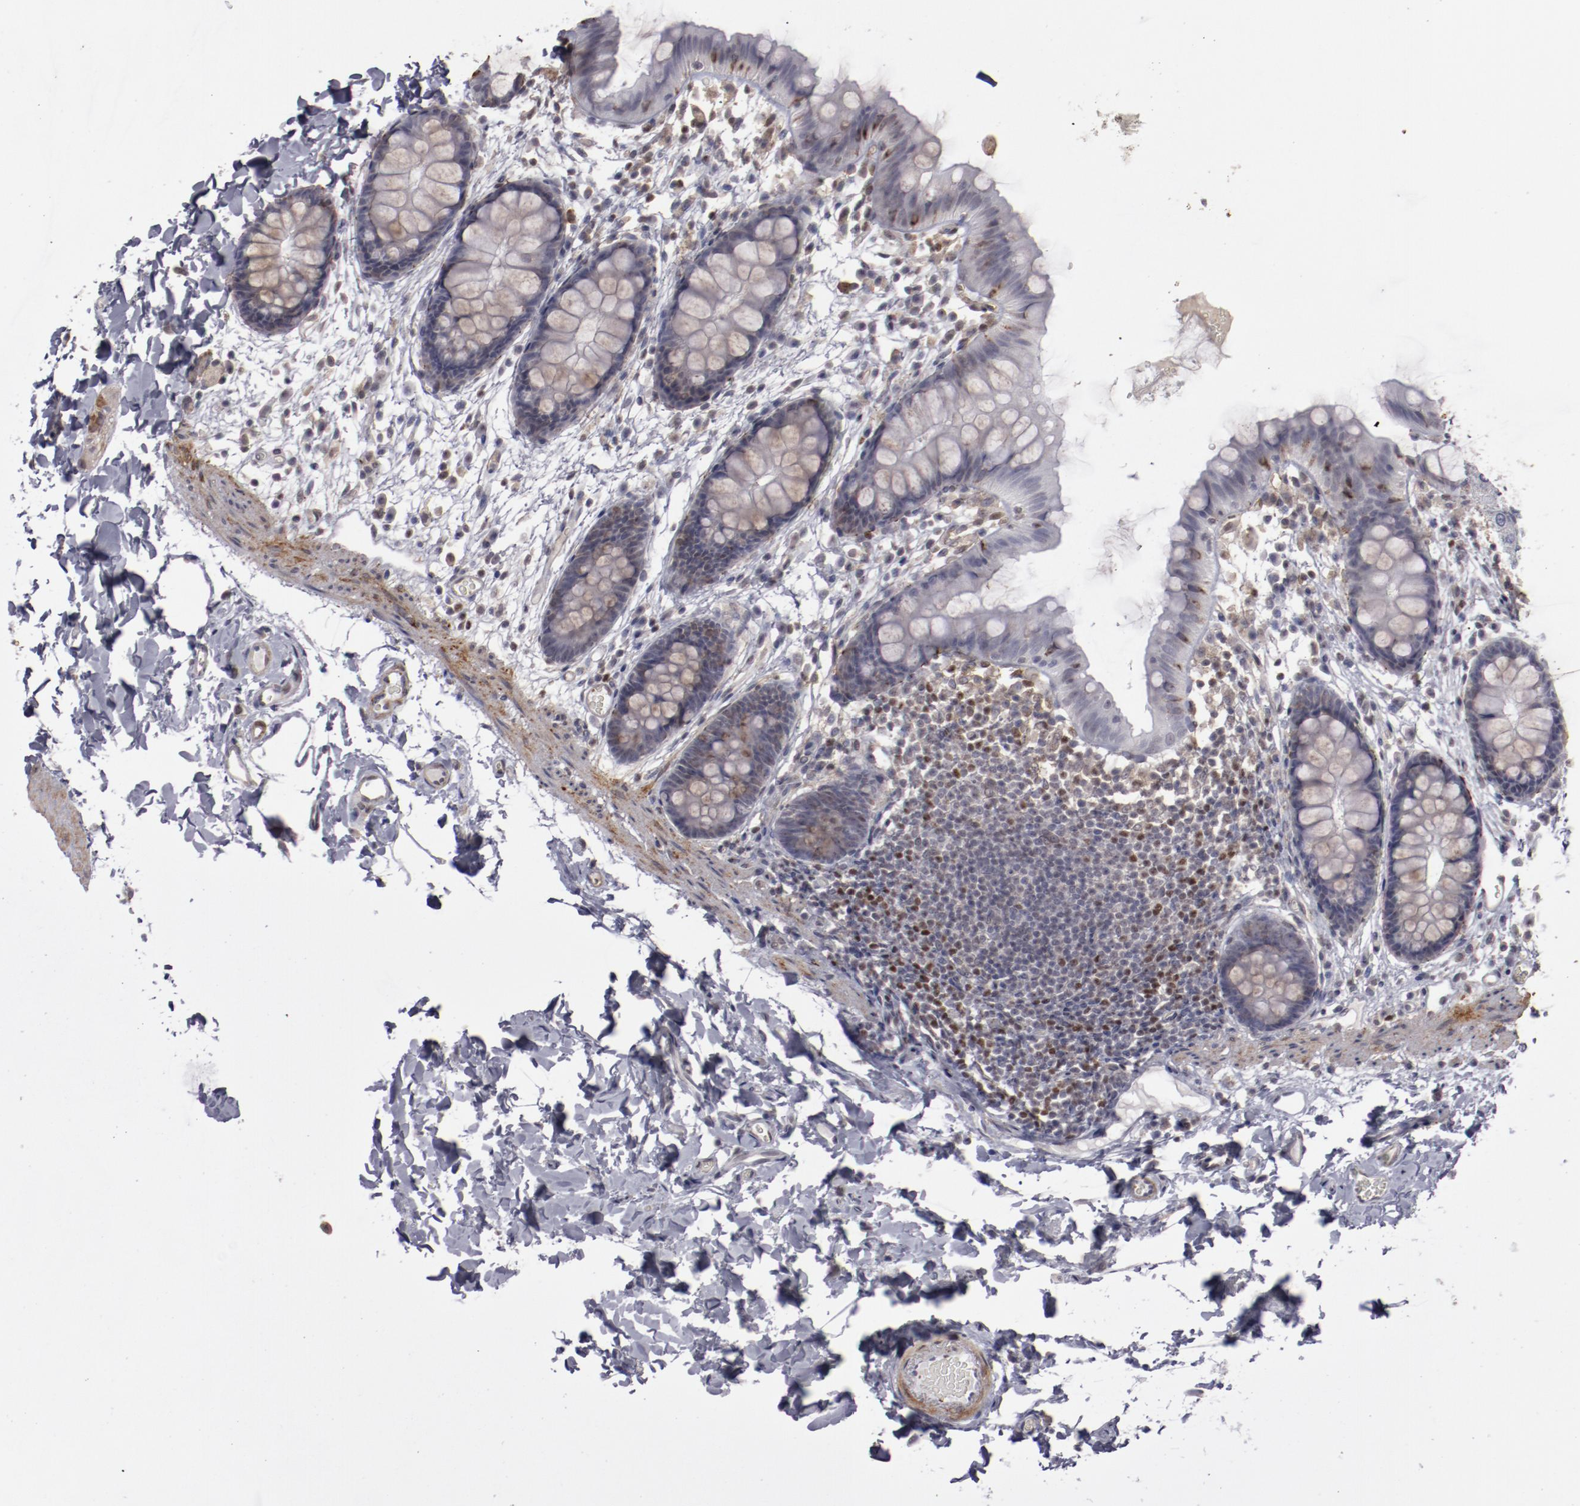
{"staining": {"intensity": "weak", "quantity": "25%-75%", "location": "cytoplasmic/membranous"}, "tissue": "colon", "cell_type": "Endothelial cells", "image_type": "normal", "snomed": [{"axis": "morphology", "description": "Normal tissue, NOS"}, {"axis": "topography", "description": "Smooth muscle"}, {"axis": "topography", "description": "Colon"}], "caption": "A photomicrograph of human colon stained for a protein displays weak cytoplasmic/membranous brown staining in endothelial cells. The staining was performed using DAB, with brown indicating positive protein expression. Nuclei are stained blue with hematoxylin.", "gene": "LEF1", "patient": {"sex": "male", "age": 67}}